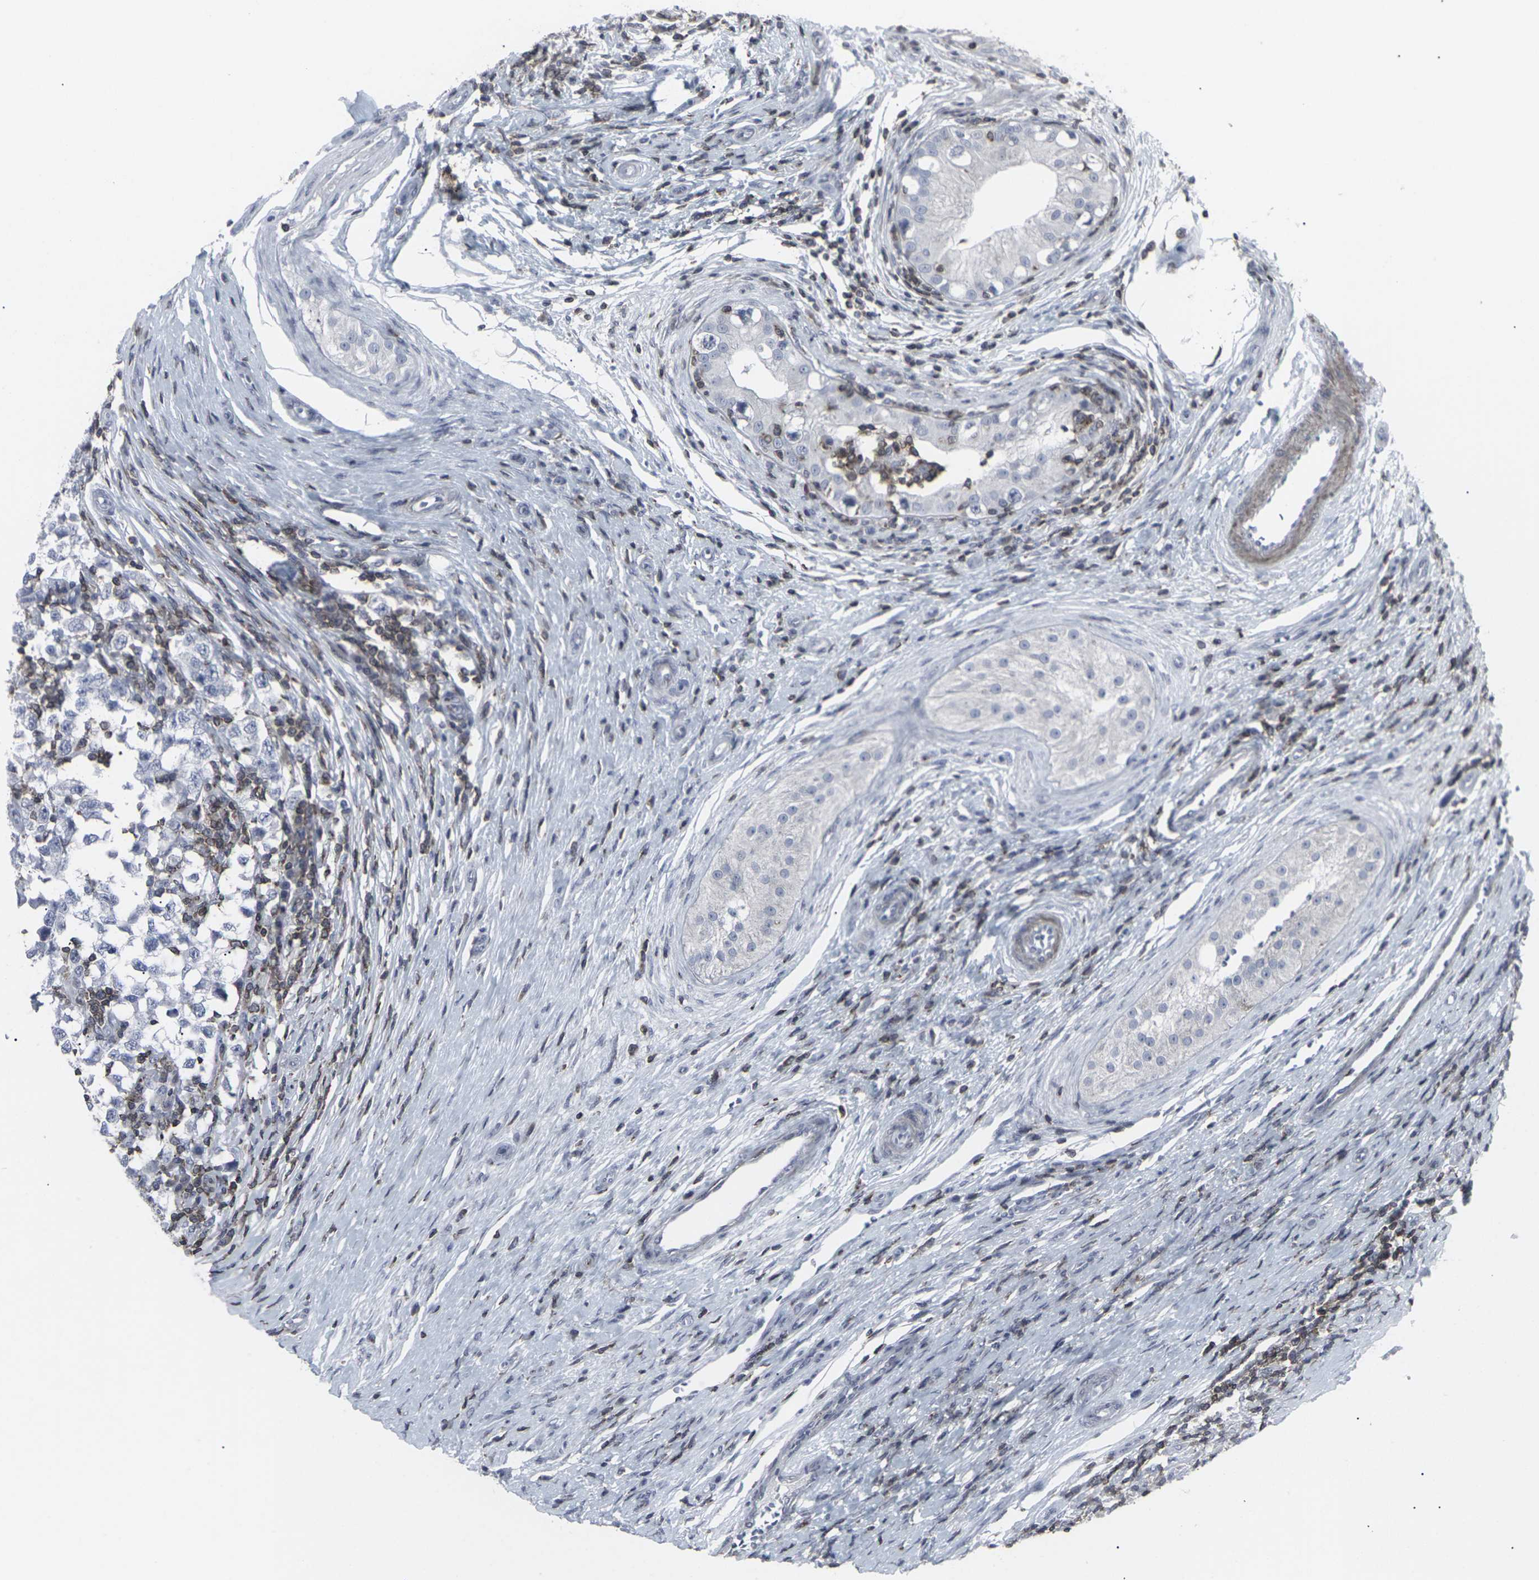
{"staining": {"intensity": "negative", "quantity": "none", "location": "none"}, "tissue": "testis cancer", "cell_type": "Tumor cells", "image_type": "cancer", "snomed": [{"axis": "morphology", "description": "Carcinoma, Embryonal, NOS"}, {"axis": "topography", "description": "Testis"}], "caption": "Micrograph shows no significant protein positivity in tumor cells of embryonal carcinoma (testis). Brightfield microscopy of immunohistochemistry stained with DAB (3,3'-diaminobenzidine) (brown) and hematoxylin (blue), captured at high magnification.", "gene": "APOBEC2", "patient": {"sex": "male", "age": 21}}